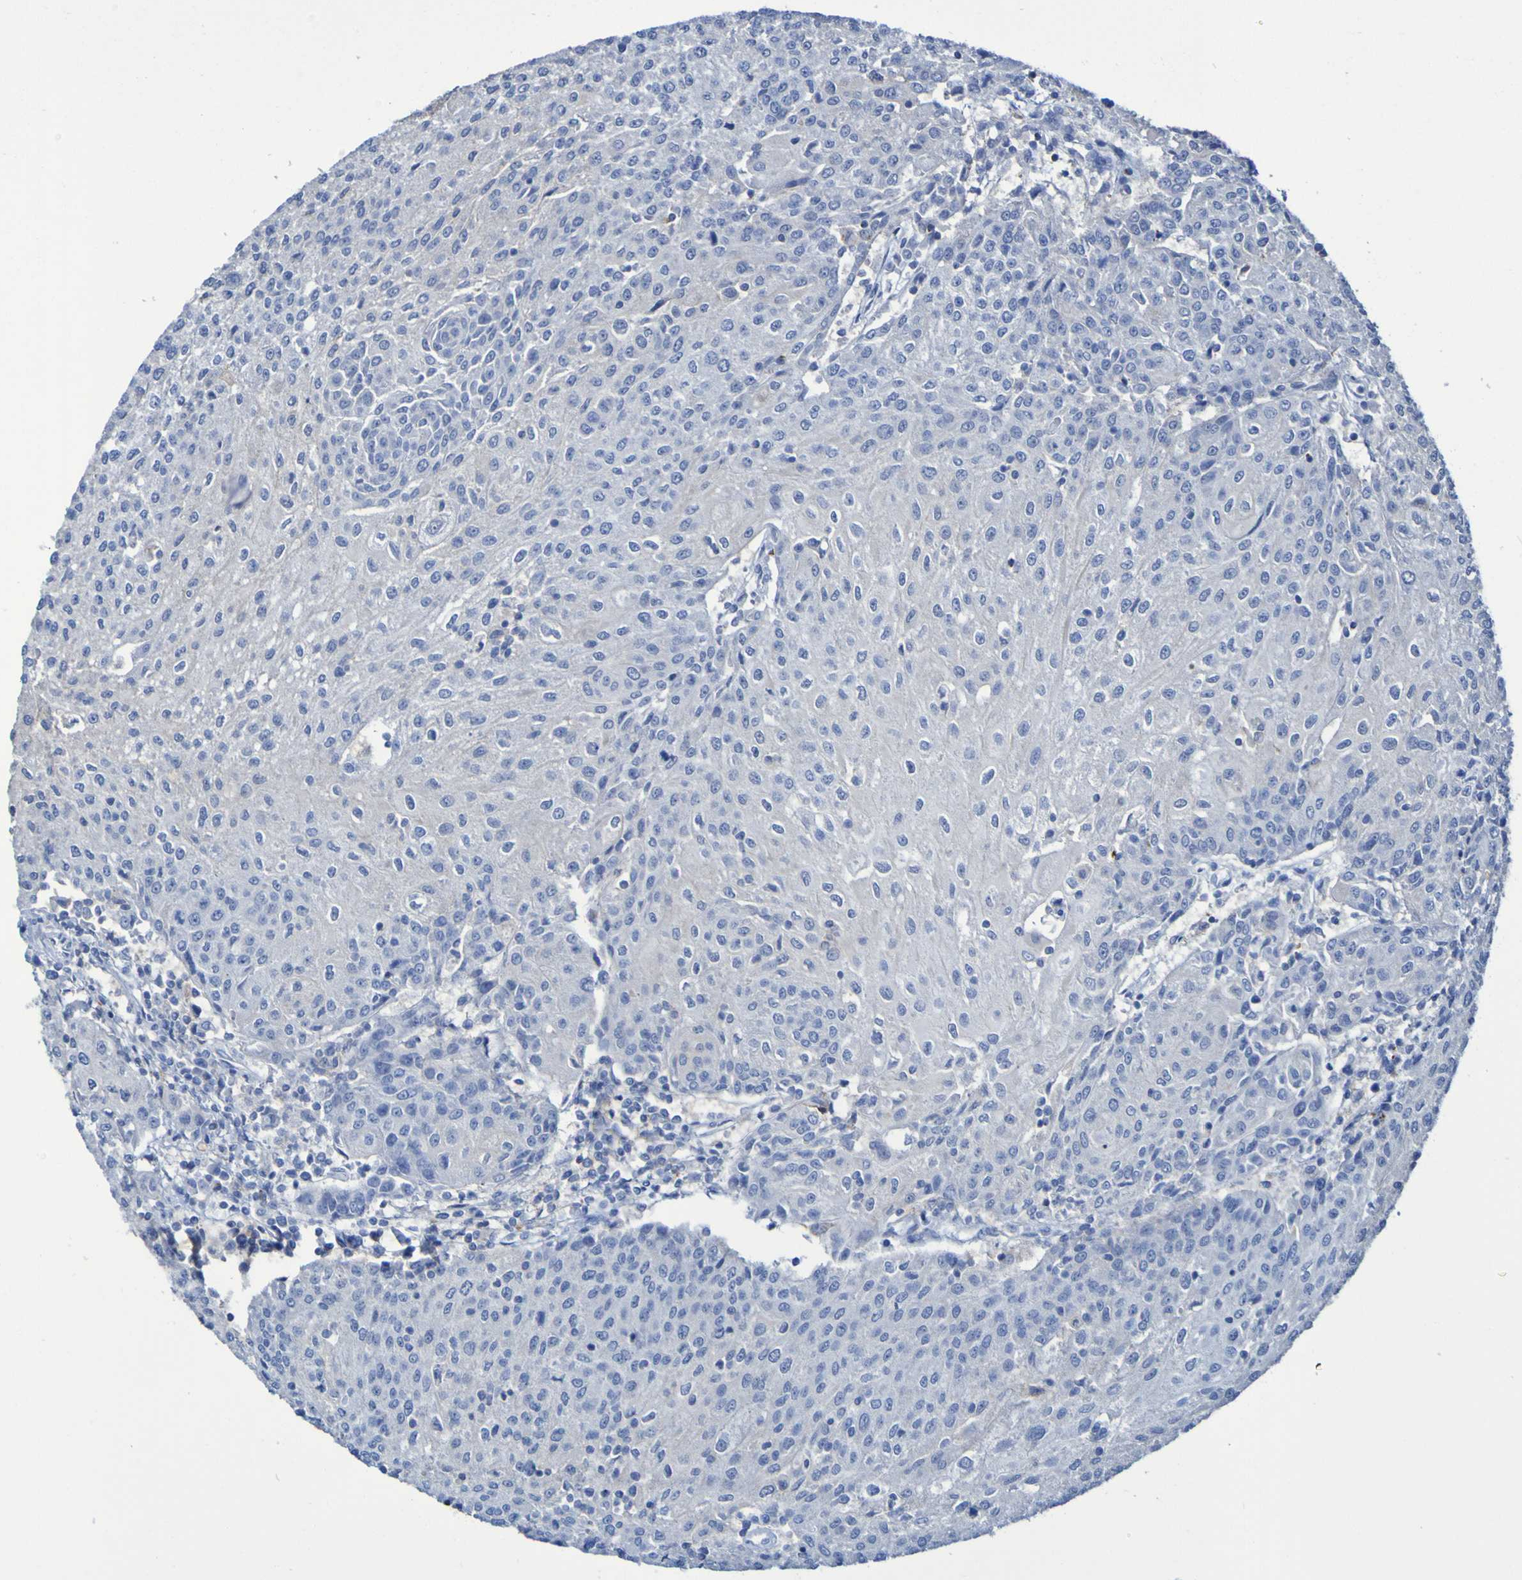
{"staining": {"intensity": "negative", "quantity": "none", "location": "none"}, "tissue": "urothelial cancer", "cell_type": "Tumor cells", "image_type": "cancer", "snomed": [{"axis": "morphology", "description": "Urothelial carcinoma, High grade"}, {"axis": "topography", "description": "Urinary bladder"}], "caption": "IHC histopathology image of neoplastic tissue: urothelial cancer stained with DAB reveals no significant protein positivity in tumor cells.", "gene": "RNF182", "patient": {"sex": "female", "age": 85}}